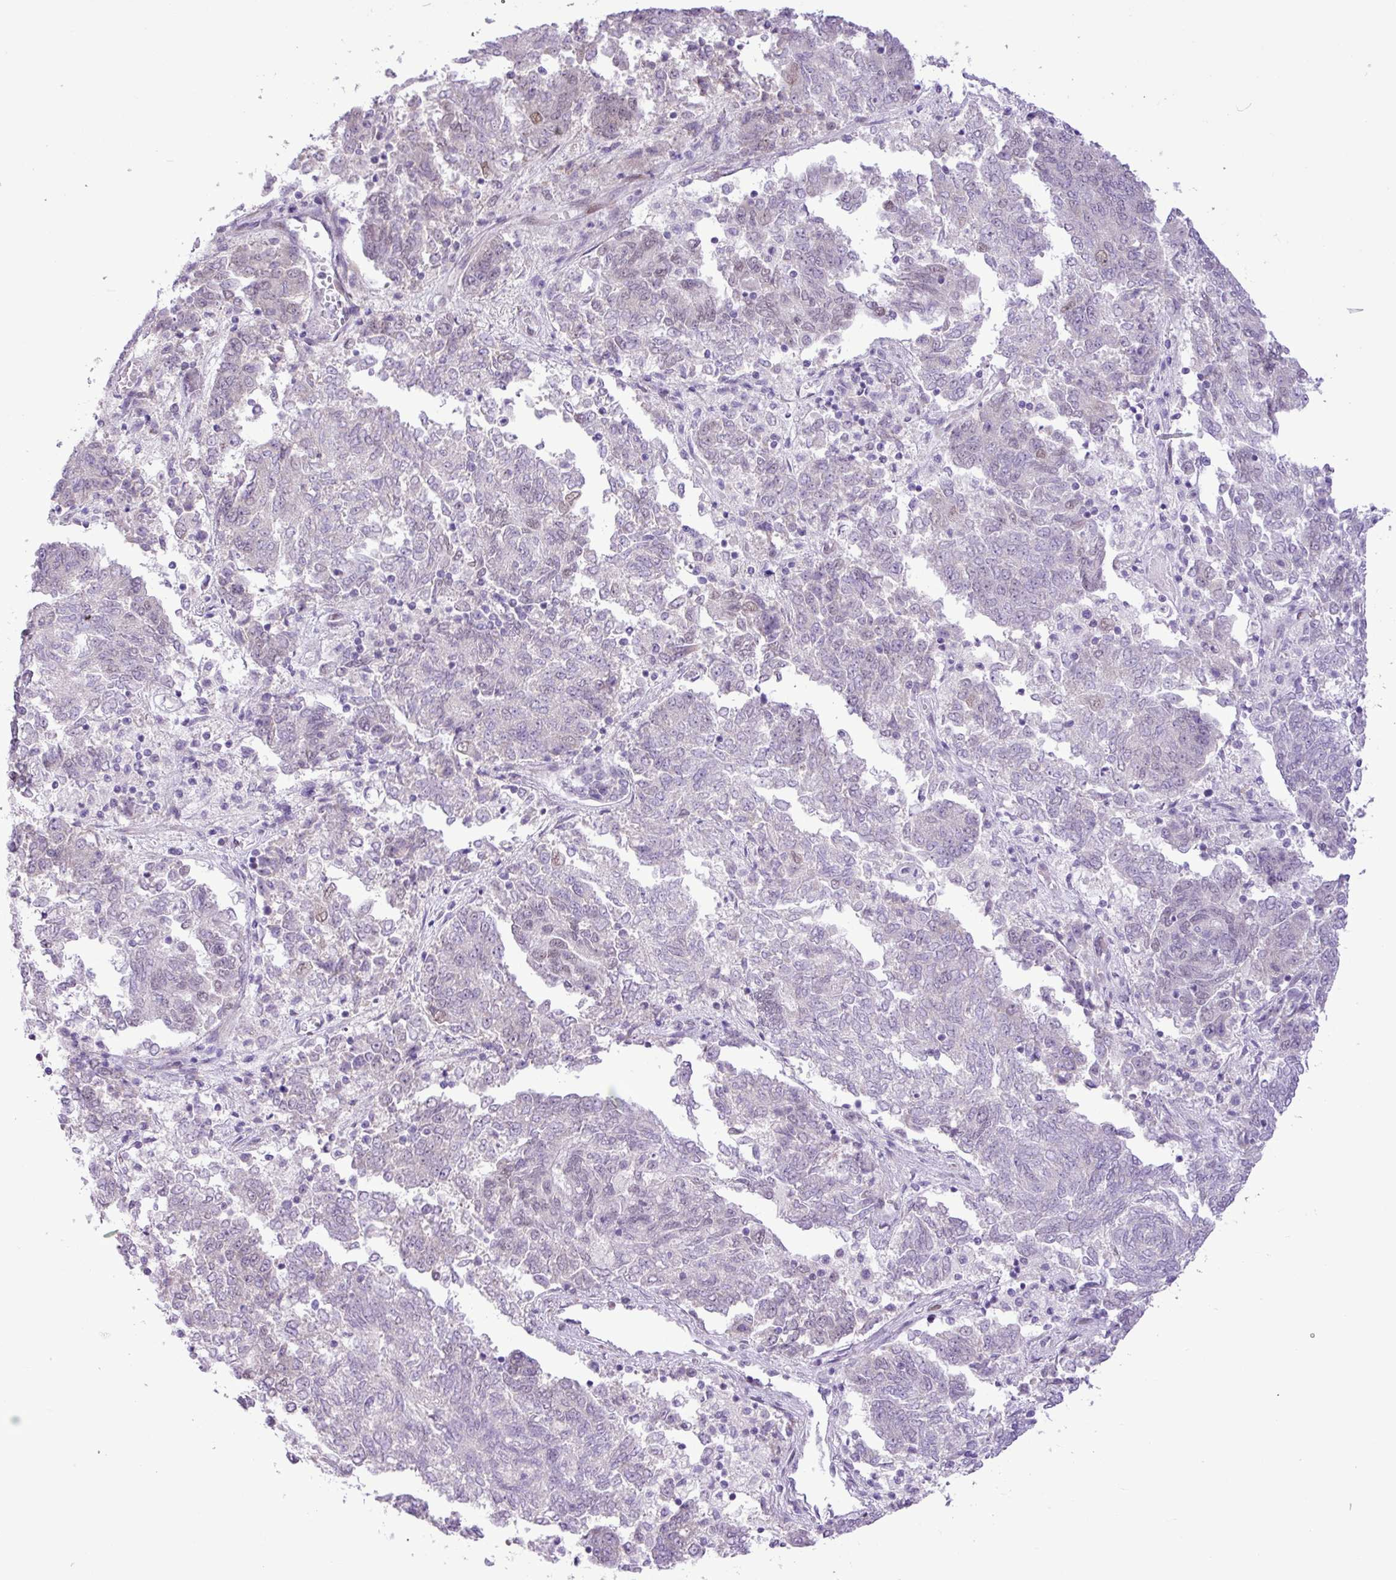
{"staining": {"intensity": "negative", "quantity": "none", "location": "none"}, "tissue": "endometrial cancer", "cell_type": "Tumor cells", "image_type": "cancer", "snomed": [{"axis": "morphology", "description": "Adenocarcinoma, NOS"}, {"axis": "topography", "description": "Endometrium"}], "caption": "The image displays no significant positivity in tumor cells of adenocarcinoma (endometrial). (Immunohistochemistry (ihc), brightfield microscopy, high magnification).", "gene": "ELOA2", "patient": {"sex": "female", "age": 80}}